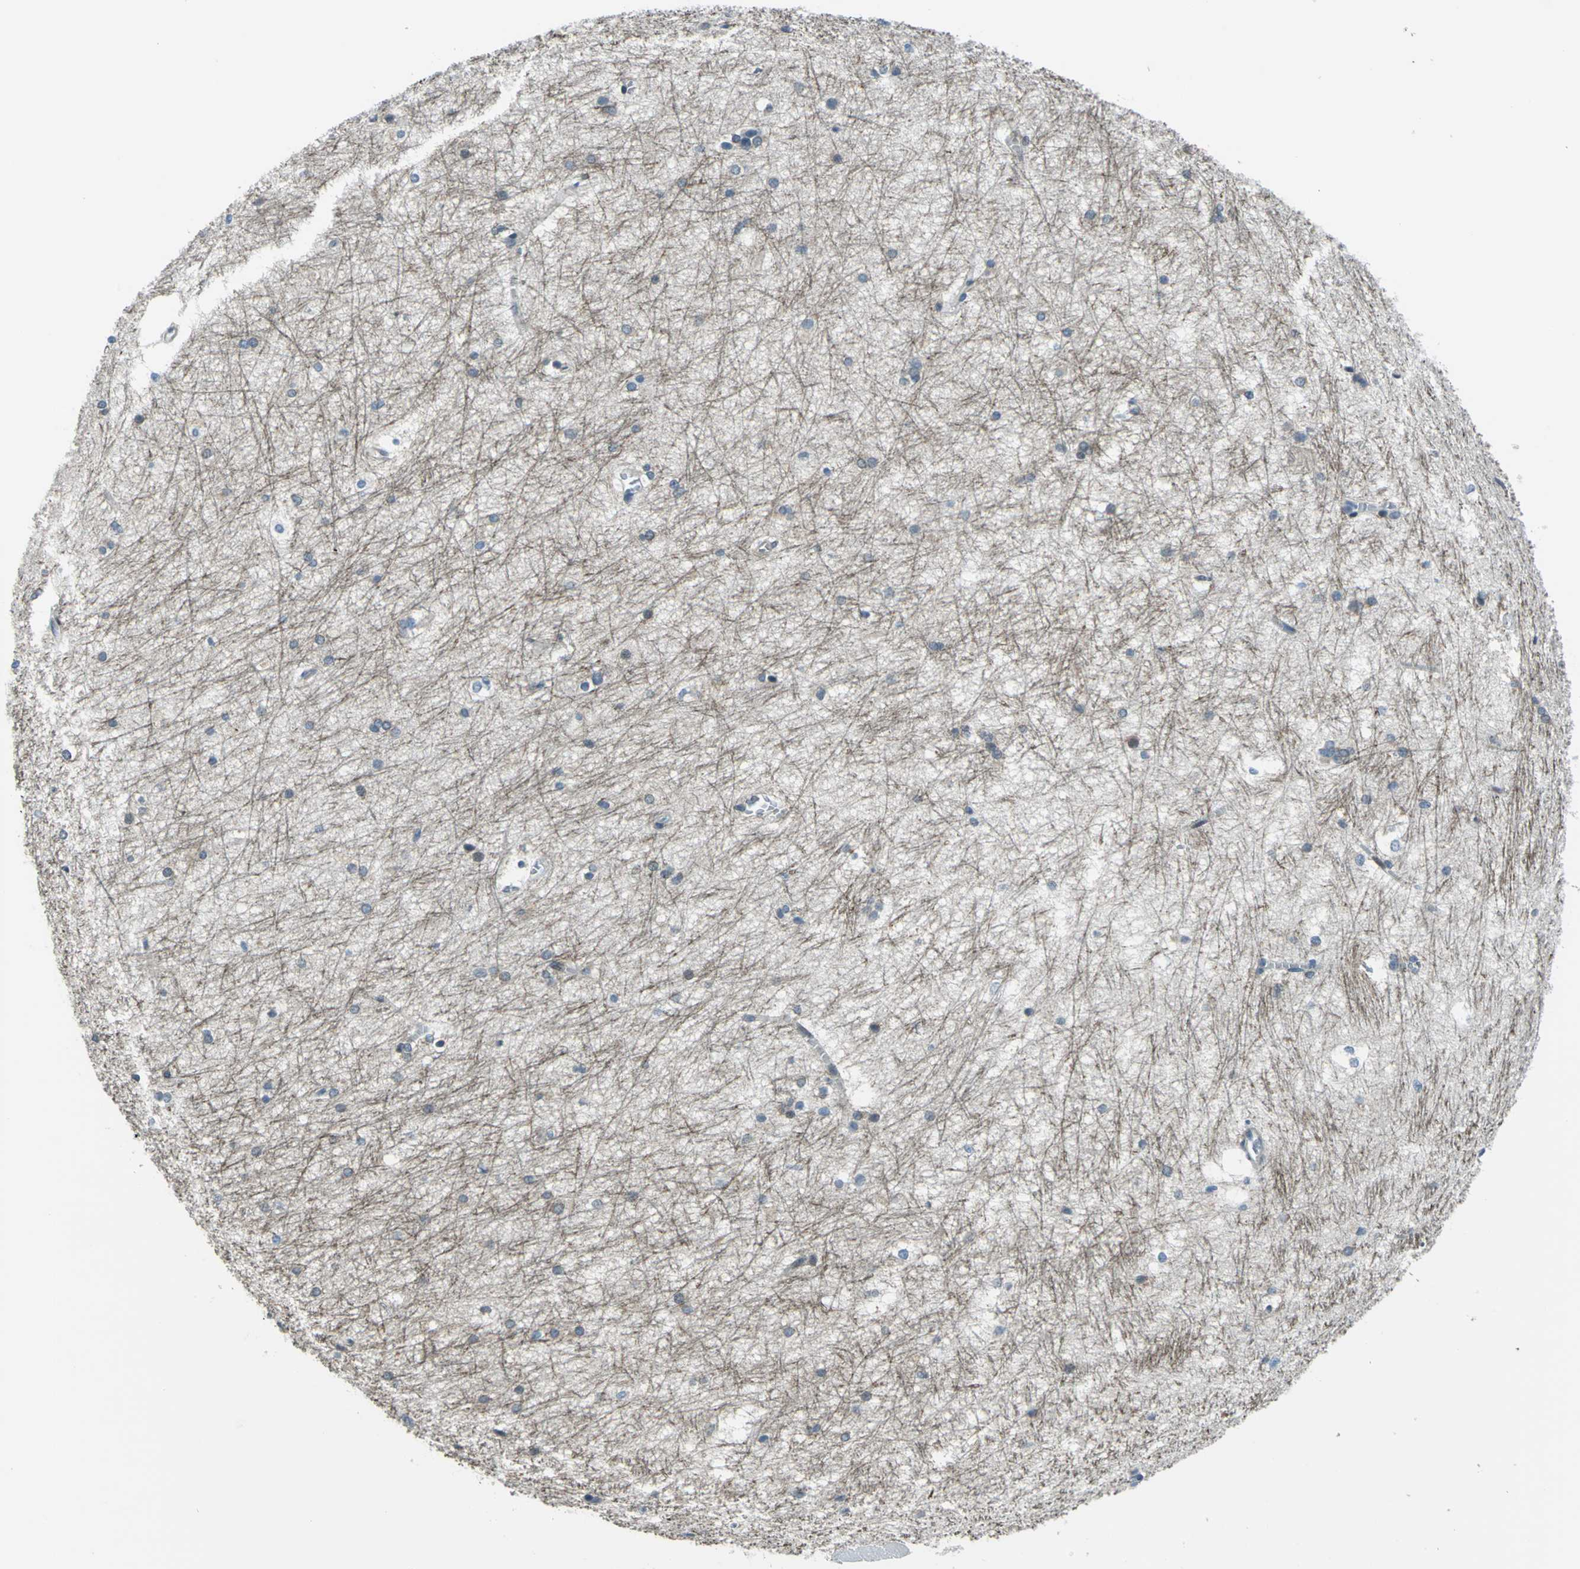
{"staining": {"intensity": "negative", "quantity": "none", "location": "none"}, "tissue": "hippocampus", "cell_type": "Glial cells", "image_type": "normal", "snomed": [{"axis": "morphology", "description": "Normal tissue, NOS"}, {"axis": "topography", "description": "Hippocampus"}], "caption": "IHC photomicrograph of unremarkable hippocampus stained for a protein (brown), which displays no positivity in glial cells.", "gene": "CDC42EP1", "patient": {"sex": "female", "age": 19}}